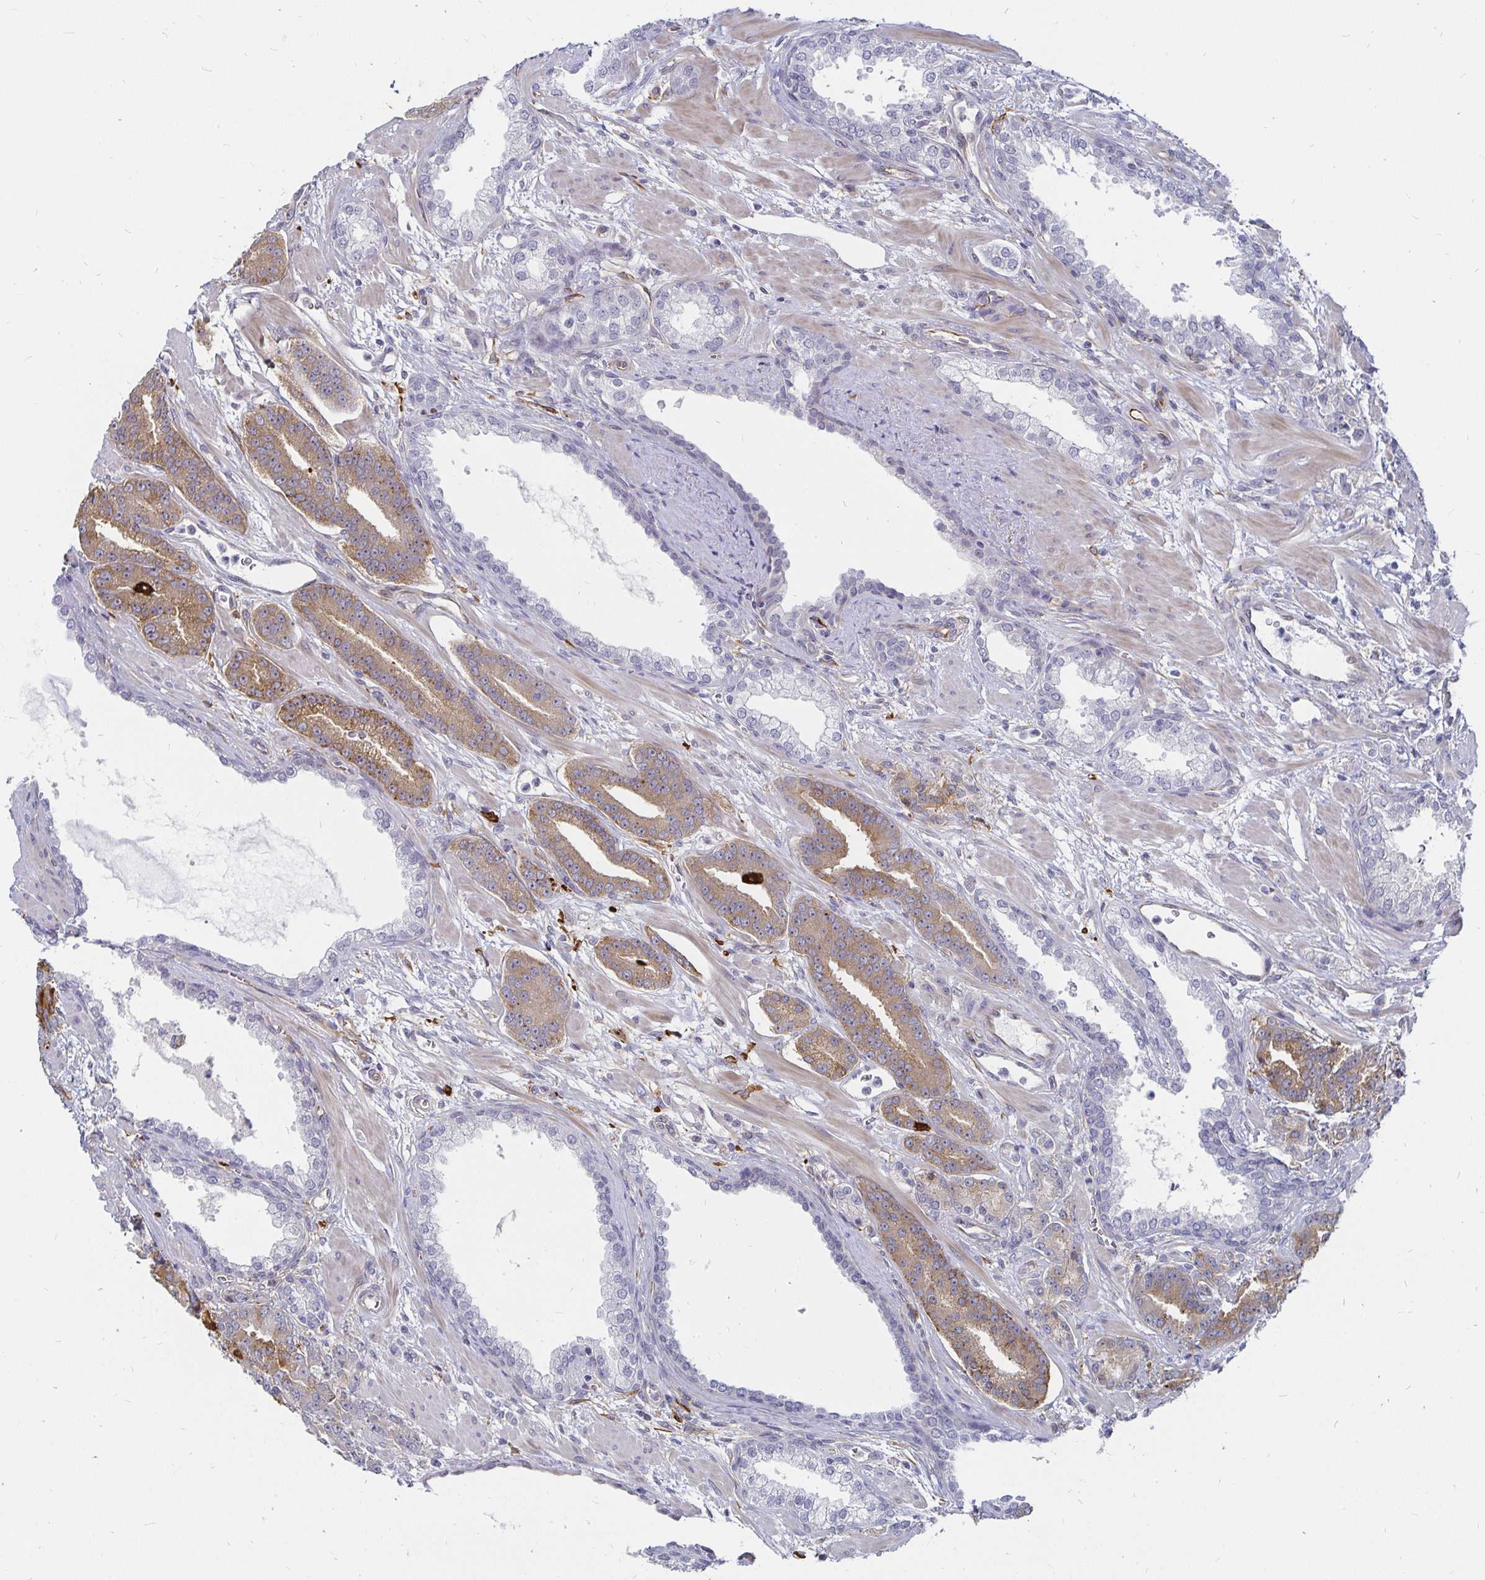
{"staining": {"intensity": "moderate", "quantity": "25%-75%", "location": "cytoplasmic/membranous"}, "tissue": "prostate cancer", "cell_type": "Tumor cells", "image_type": "cancer", "snomed": [{"axis": "morphology", "description": "Adenocarcinoma, High grade"}, {"axis": "topography", "description": "Prostate"}], "caption": "Human prostate cancer (adenocarcinoma (high-grade)) stained with a brown dye reveals moderate cytoplasmic/membranous positive expression in approximately 25%-75% of tumor cells.", "gene": "CCDC85A", "patient": {"sex": "male", "age": 60}}